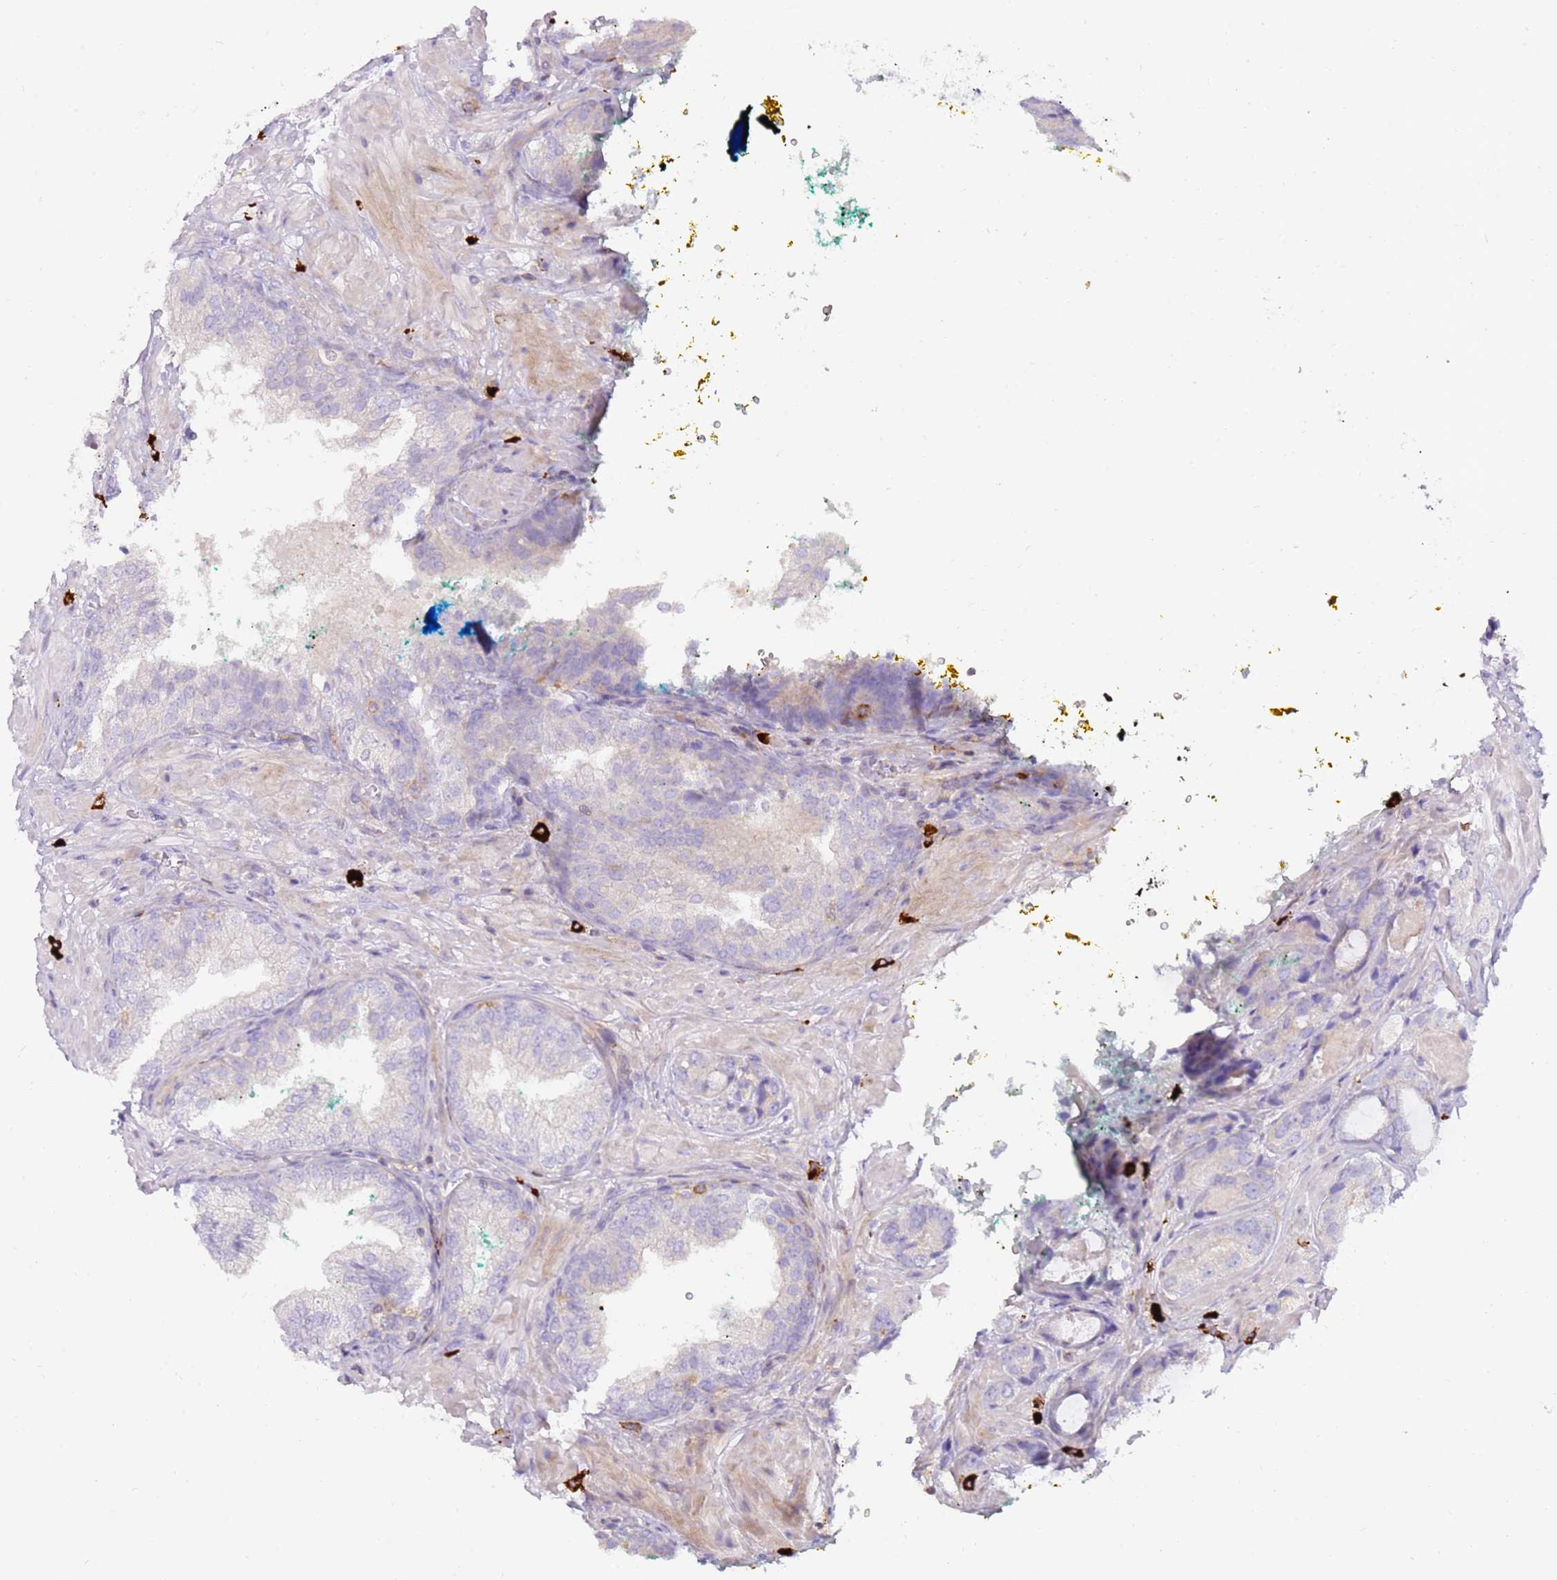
{"staining": {"intensity": "negative", "quantity": "none", "location": "none"}, "tissue": "prostate cancer", "cell_type": "Tumor cells", "image_type": "cancer", "snomed": [{"axis": "morphology", "description": "Adenocarcinoma, High grade"}, {"axis": "topography", "description": "Prostate"}], "caption": "A histopathology image of prostate cancer stained for a protein exhibits no brown staining in tumor cells.", "gene": "FPR1", "patient": {"sex": "male", "age": 59}}